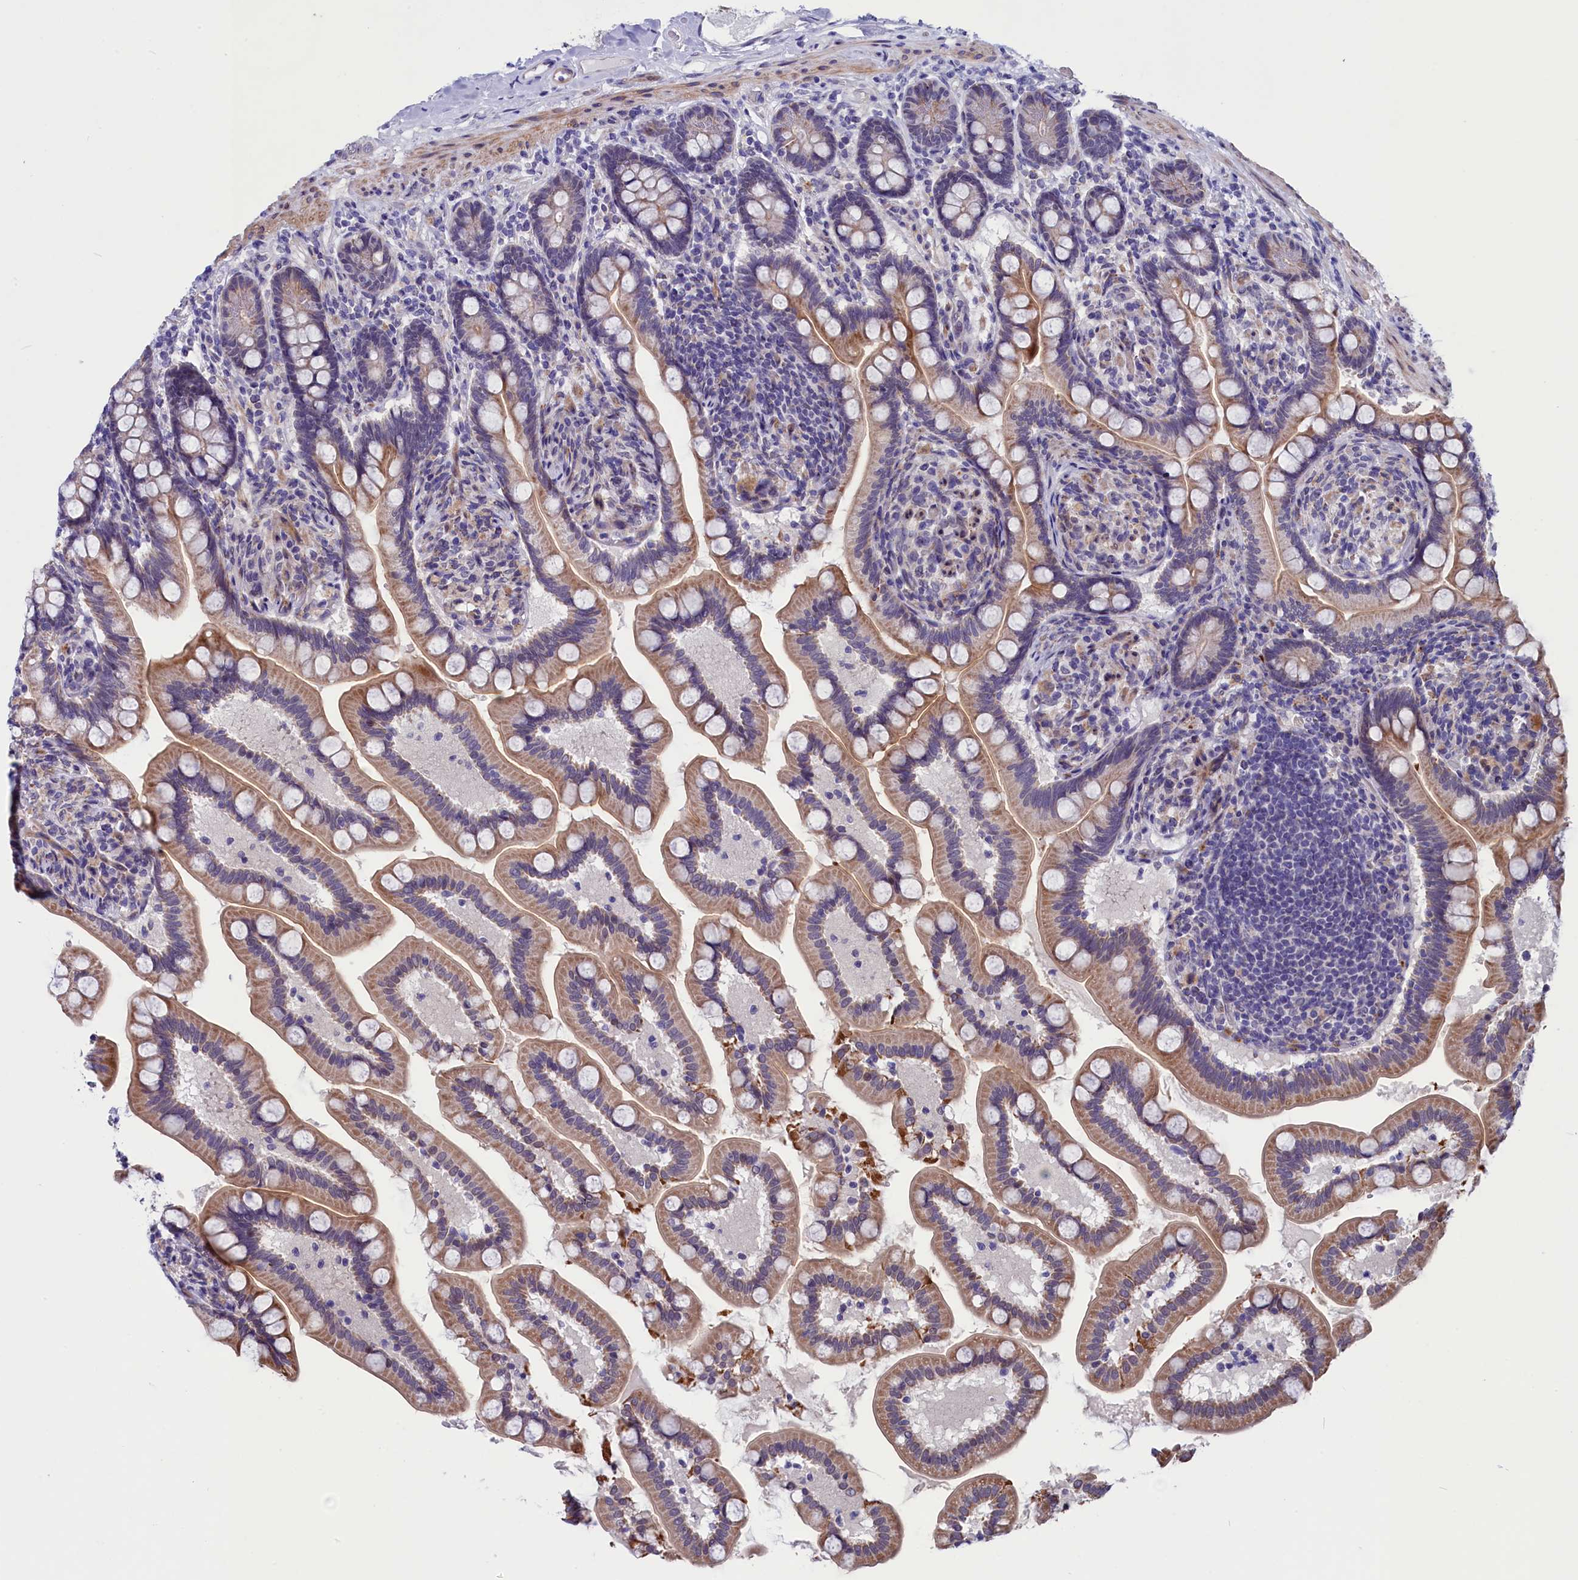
{"staining": {"intensity": "moderate", "quantity": ">75%", "location": "cytoplasmic/membranous"}, "tissue": "small intestine", "cell_type": "Glandular cells", "image_type": "normal", "snomed": [{"axis": "morphology", "description": "Normal tissue, NOS"}, {"axis": "topography", "description": "Small intestine"}], "caption": "Moderate cytoplasmic/membranous staining for a protein is identified in about >75% of glandular cells of benign small intestine using immunohistochemistry (IHC).", "gene": "SCD5", "patient": {"sex": "female", "age": 64}}